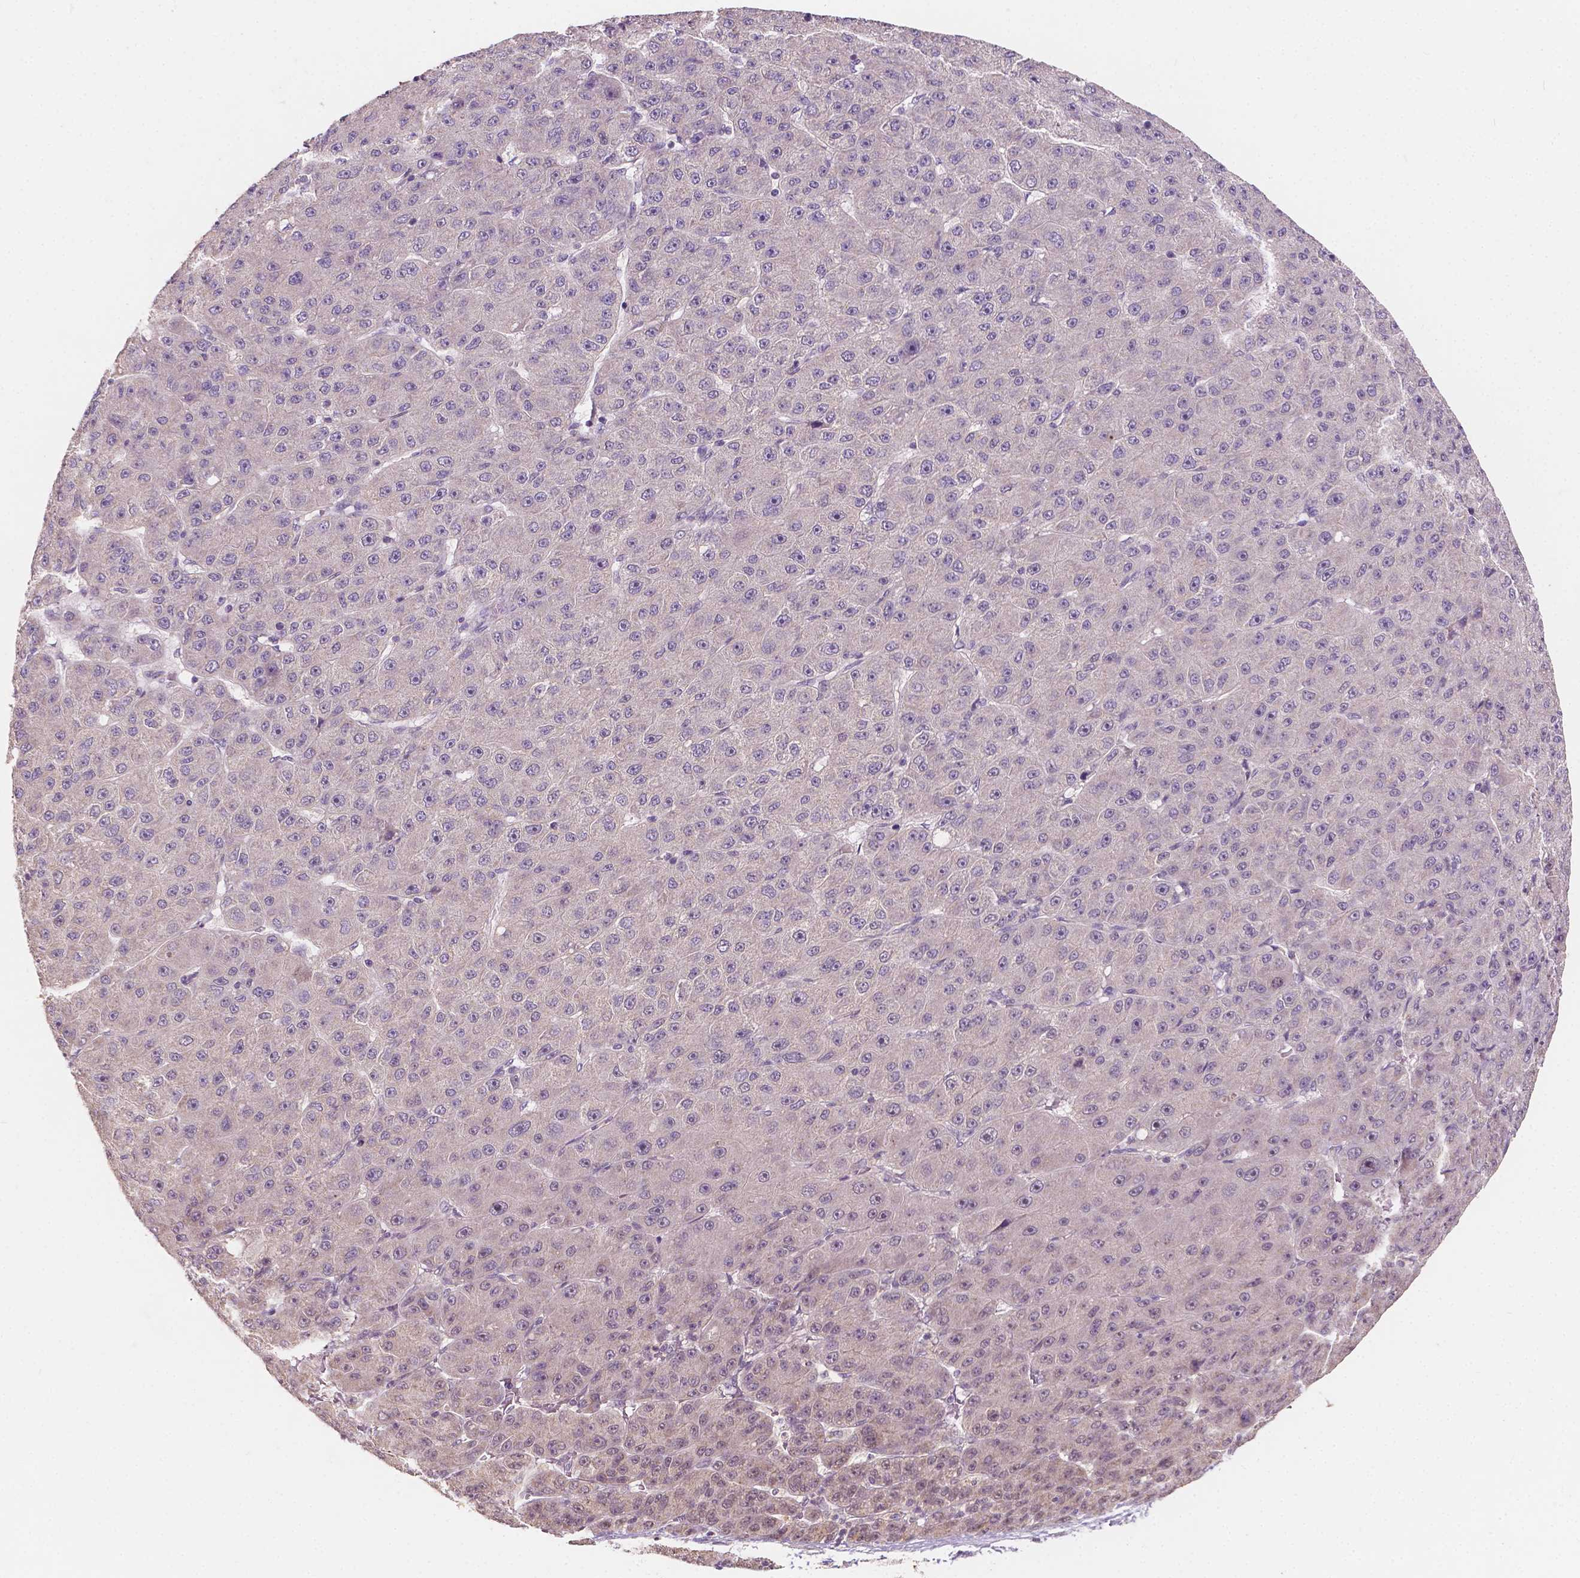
{"staining": {"intensity": "negative", "quantity": "none", "location": "none"}, "tissue": "liver cancer", "cell_type": "Tumor cells", "image_type": "cancer", "snomed": [{"axis": "morphology", "description": "Carcinoma, Hepatocellular, NOS"}, {"axis": "topography", "description": "Liver"}], "caption": "An image of human liver hepatocellular carcinoma is negative for staining in tumor cells. Brightfield microscopy of immunohistochemistry stained with DAB (brown) and hematoxylin (blue), captured at high magnification.", "gene": "SIRT2", "patient": {"sex": "male", "age": 67}}